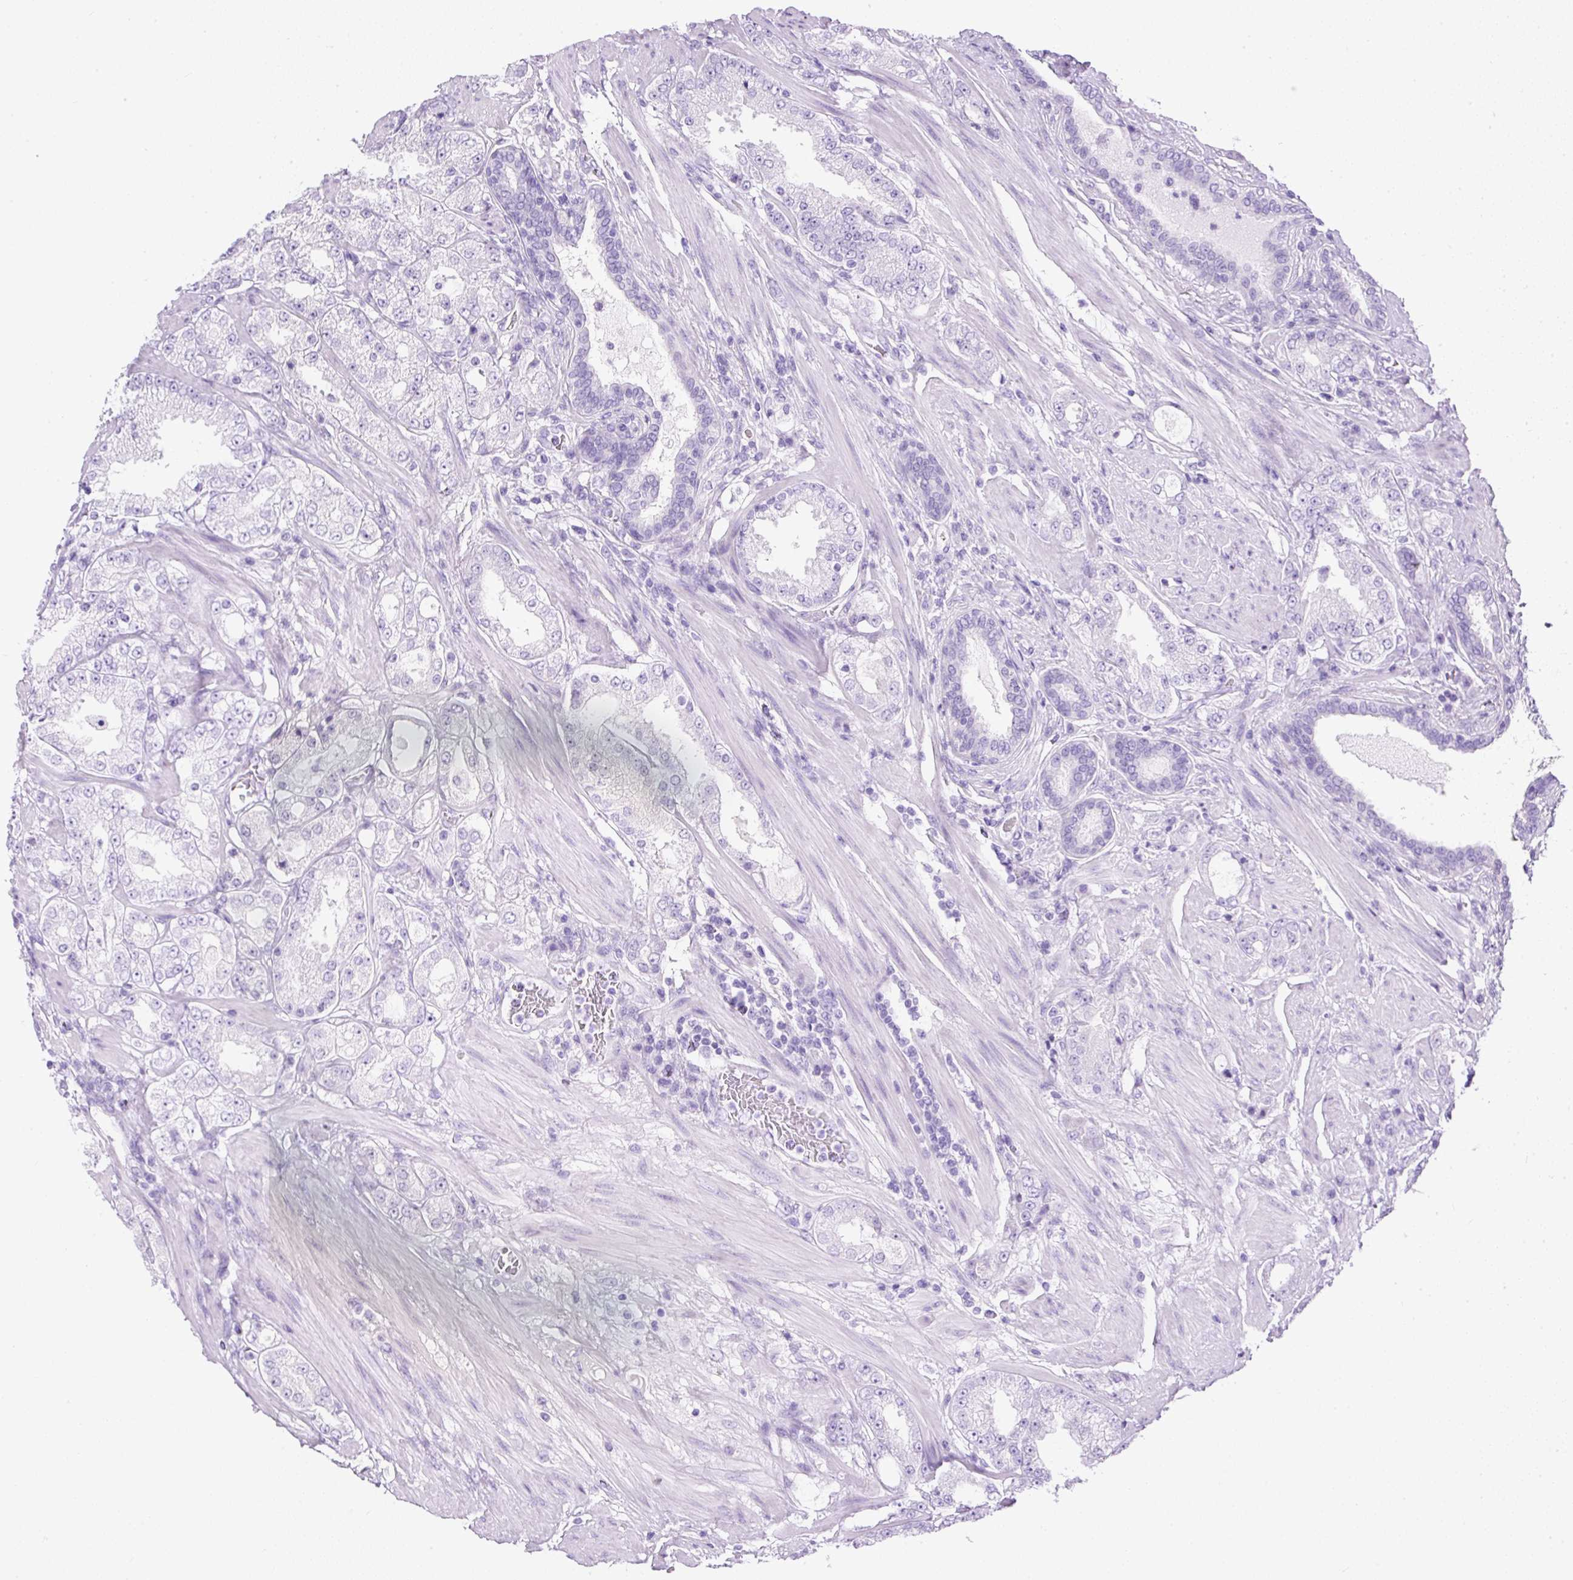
{"staining": {"intensity": "negative", "quantity": "none", "location": "none"}, "tissue": "prostate cancer", "cell_type": "Tumor cells", "image_type": "cancer", "snomed": [{"axis": "morphology", "description": "Adenocarcinoma, High grade"}, {"axis": "topography", "description": "Prostate"}], "caption": "This is a micrograph of immunohistochemistry (IHC) staining of high-grade adenocarcinoma (prostate), which shows no staining in tumor cells.", "gene": "DAPK1", "patient": {"sex": "male", "age": 68}}